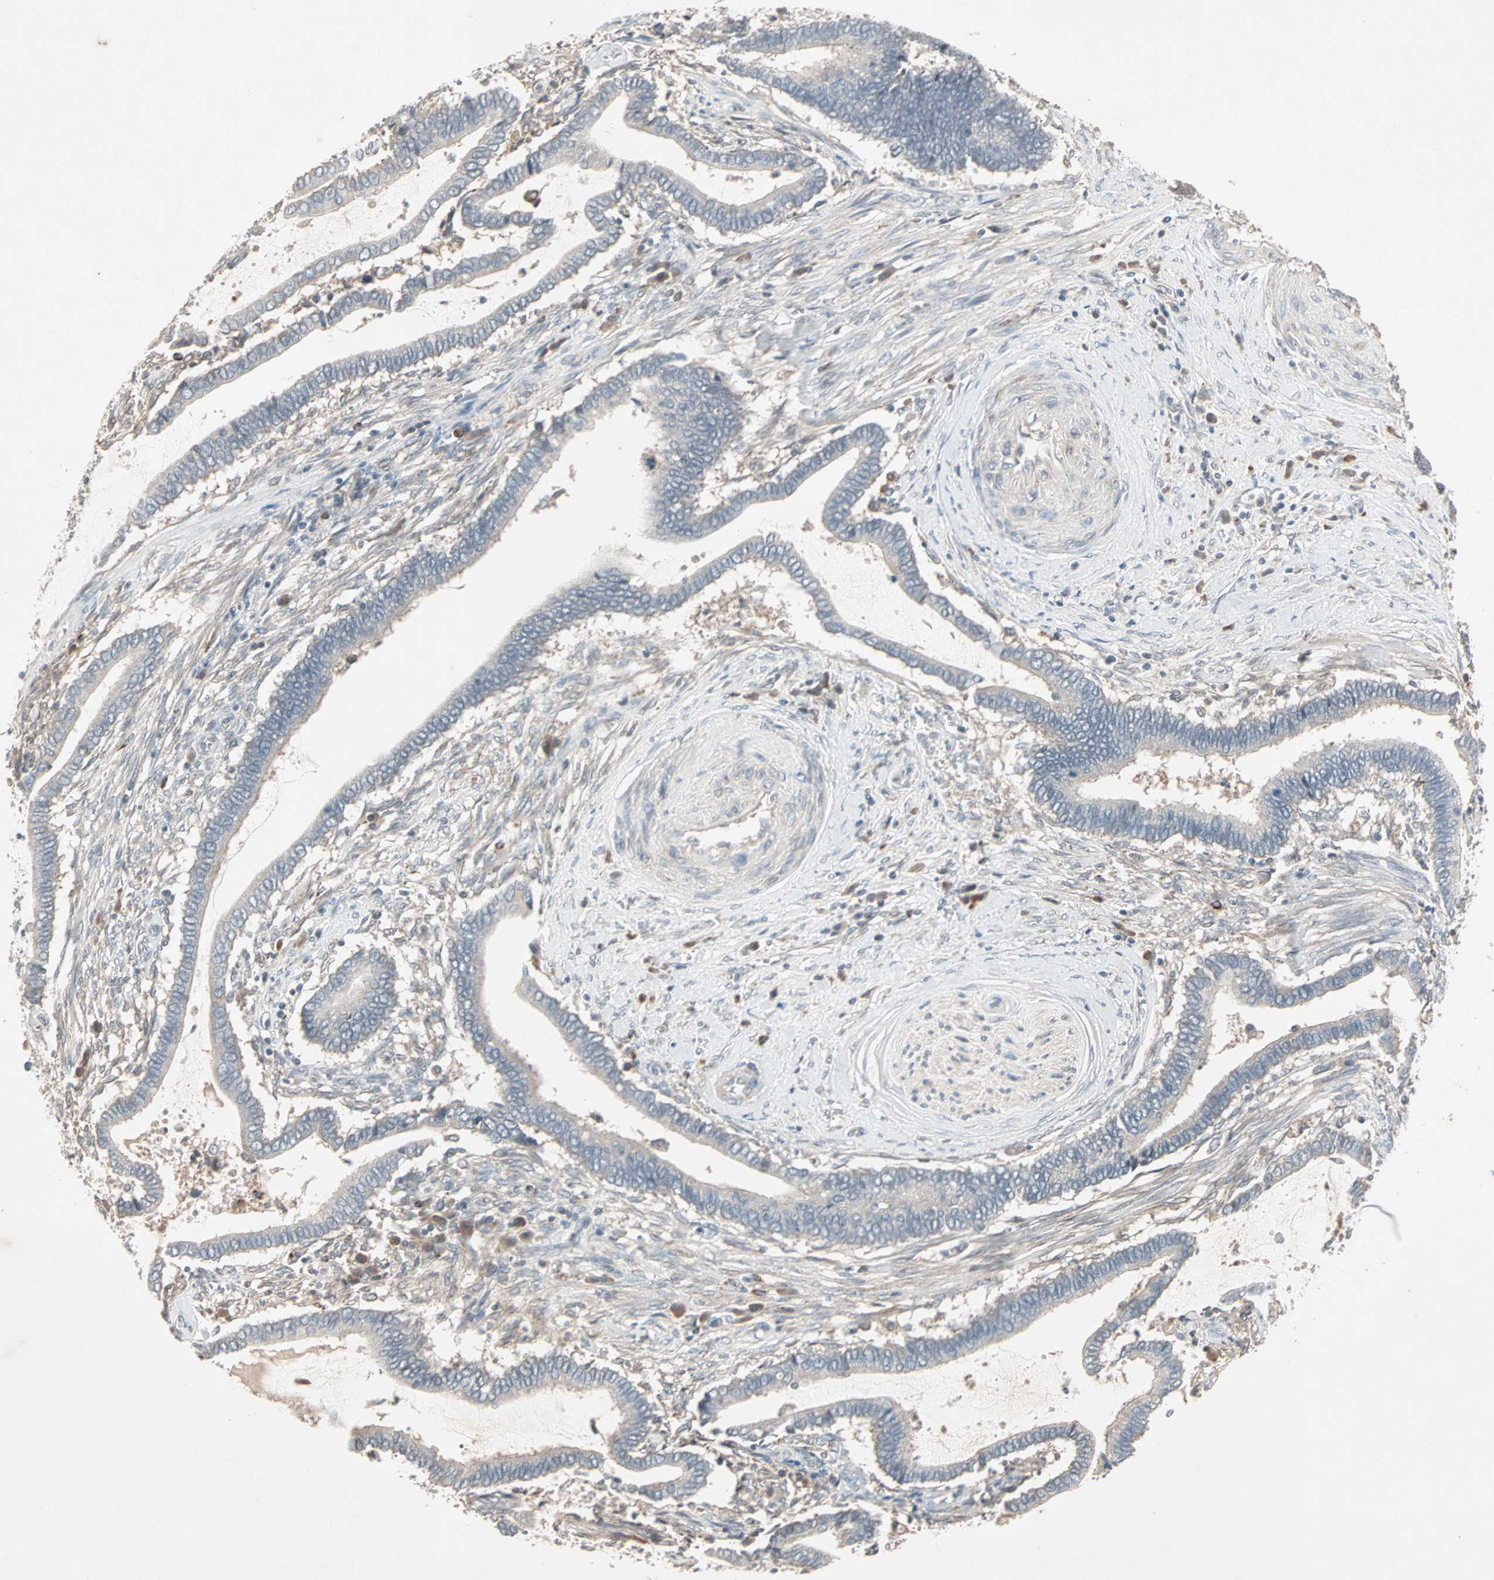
{"staining": {"intensity": "negative", "quantity": "none", "location": "none"}, "tissue": "cervical cancer", "cell_type": "Tumor cells", "image_type": "cancer", "snomed": [{"axis": "morphology", "description": "Adenocarcinoma, NOS"}, {"axis": "topography", "description": "Cervix"}], "caption": "Human adenocarcinoma (cervical) stained for a protein using IHC shows no expression in tumor cells.", "gene": "JMJD7-PLA2G4B", "patient": {"sex": "female", "age": 44}}